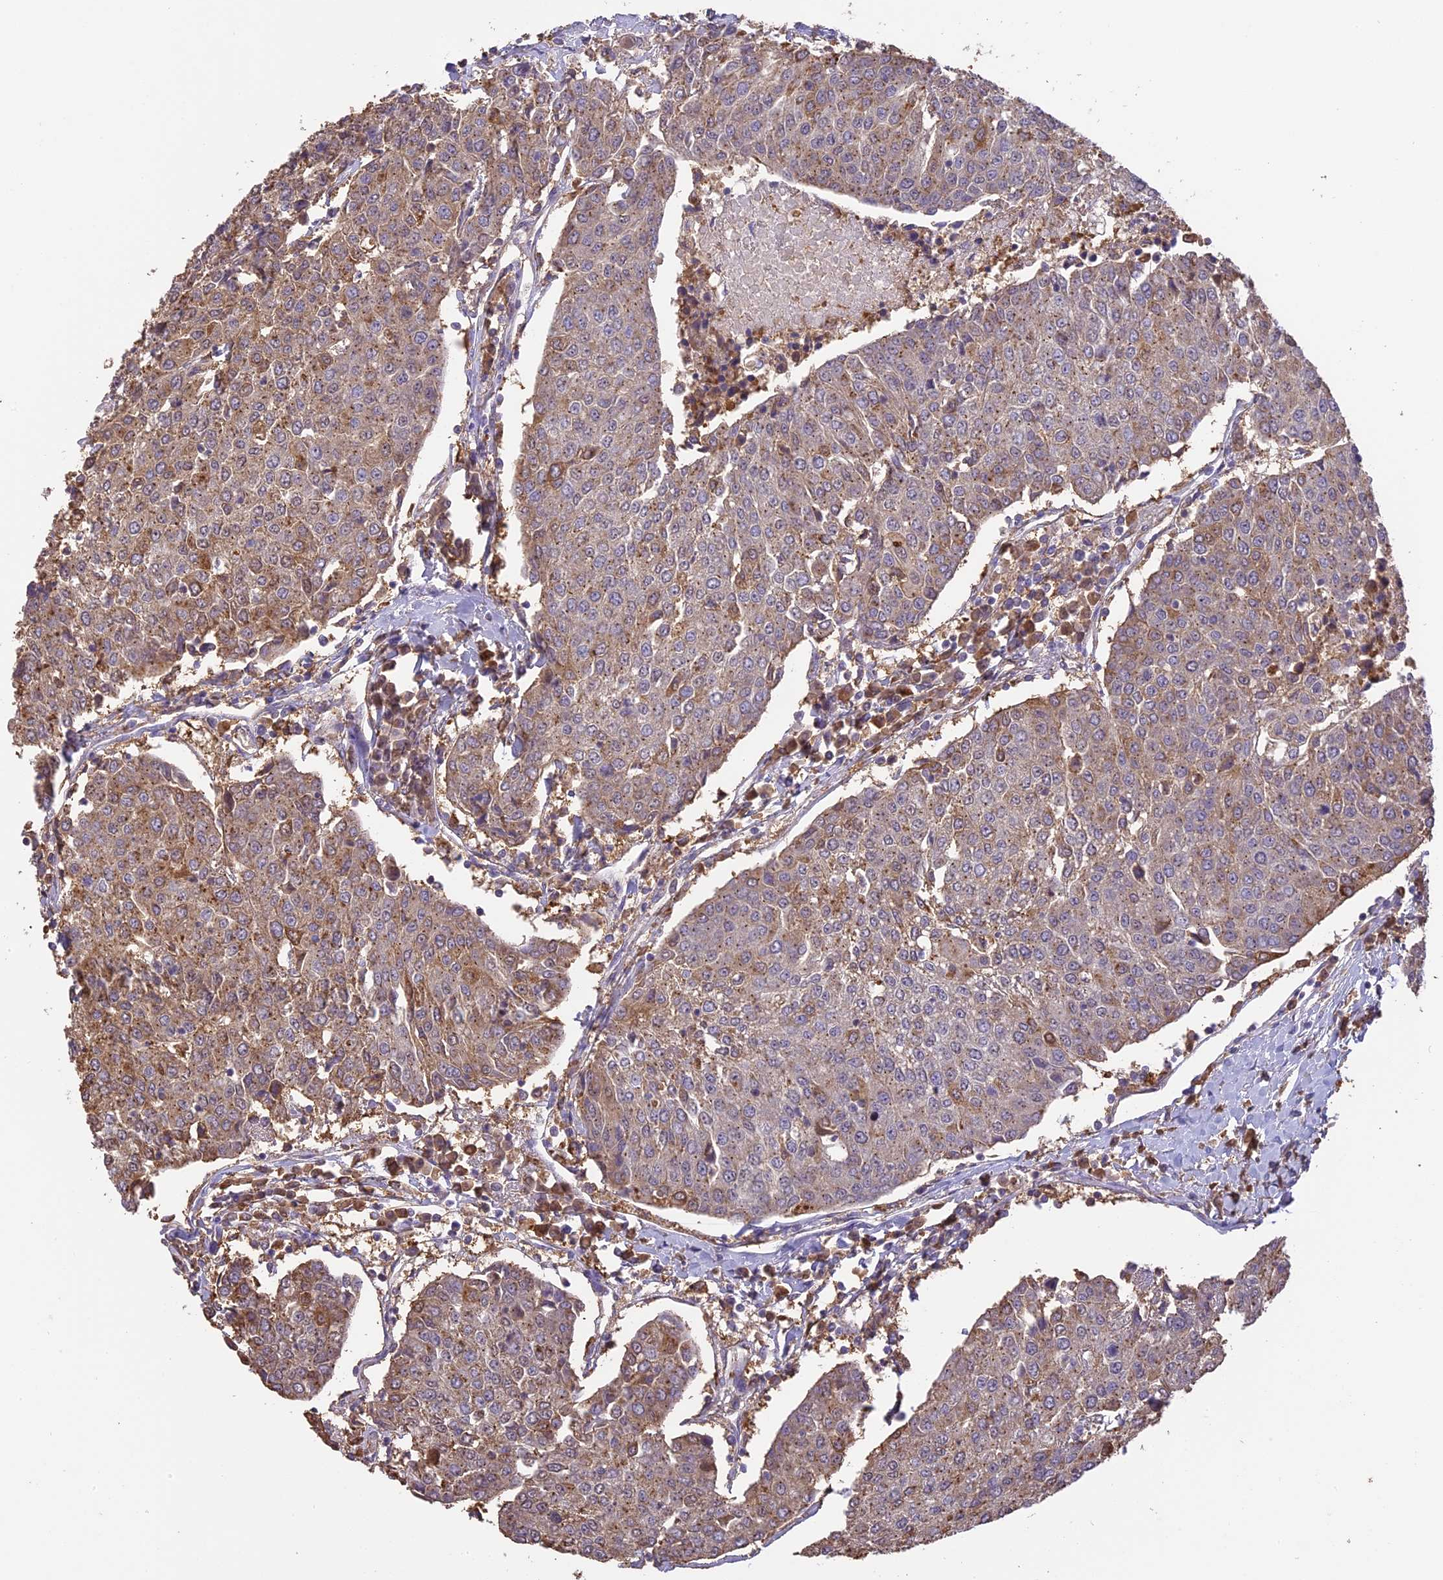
{"staining": {"intensity": "moderate", "quantity": "<25%", "location": "cytoplasmic/membranous"}, "tissue": "urothelial cancer", "cell_type": "Tumor cells", "image_type": "cancer", "snomed": [{"axis": "morphology", "description": "Urothelial carcinoma, High grade"}, {"axis": "topography", "description": "Urinary bladder"}], "caption": "Moderate cytoplasmic/membranous positivity for a protein is appreciated in about <25% of tumor cells of urothelial cancer using immunohistochemistry (IHC).", "gene": "ARHGAP19", "patient": {"sex": "female", "age": 85}}